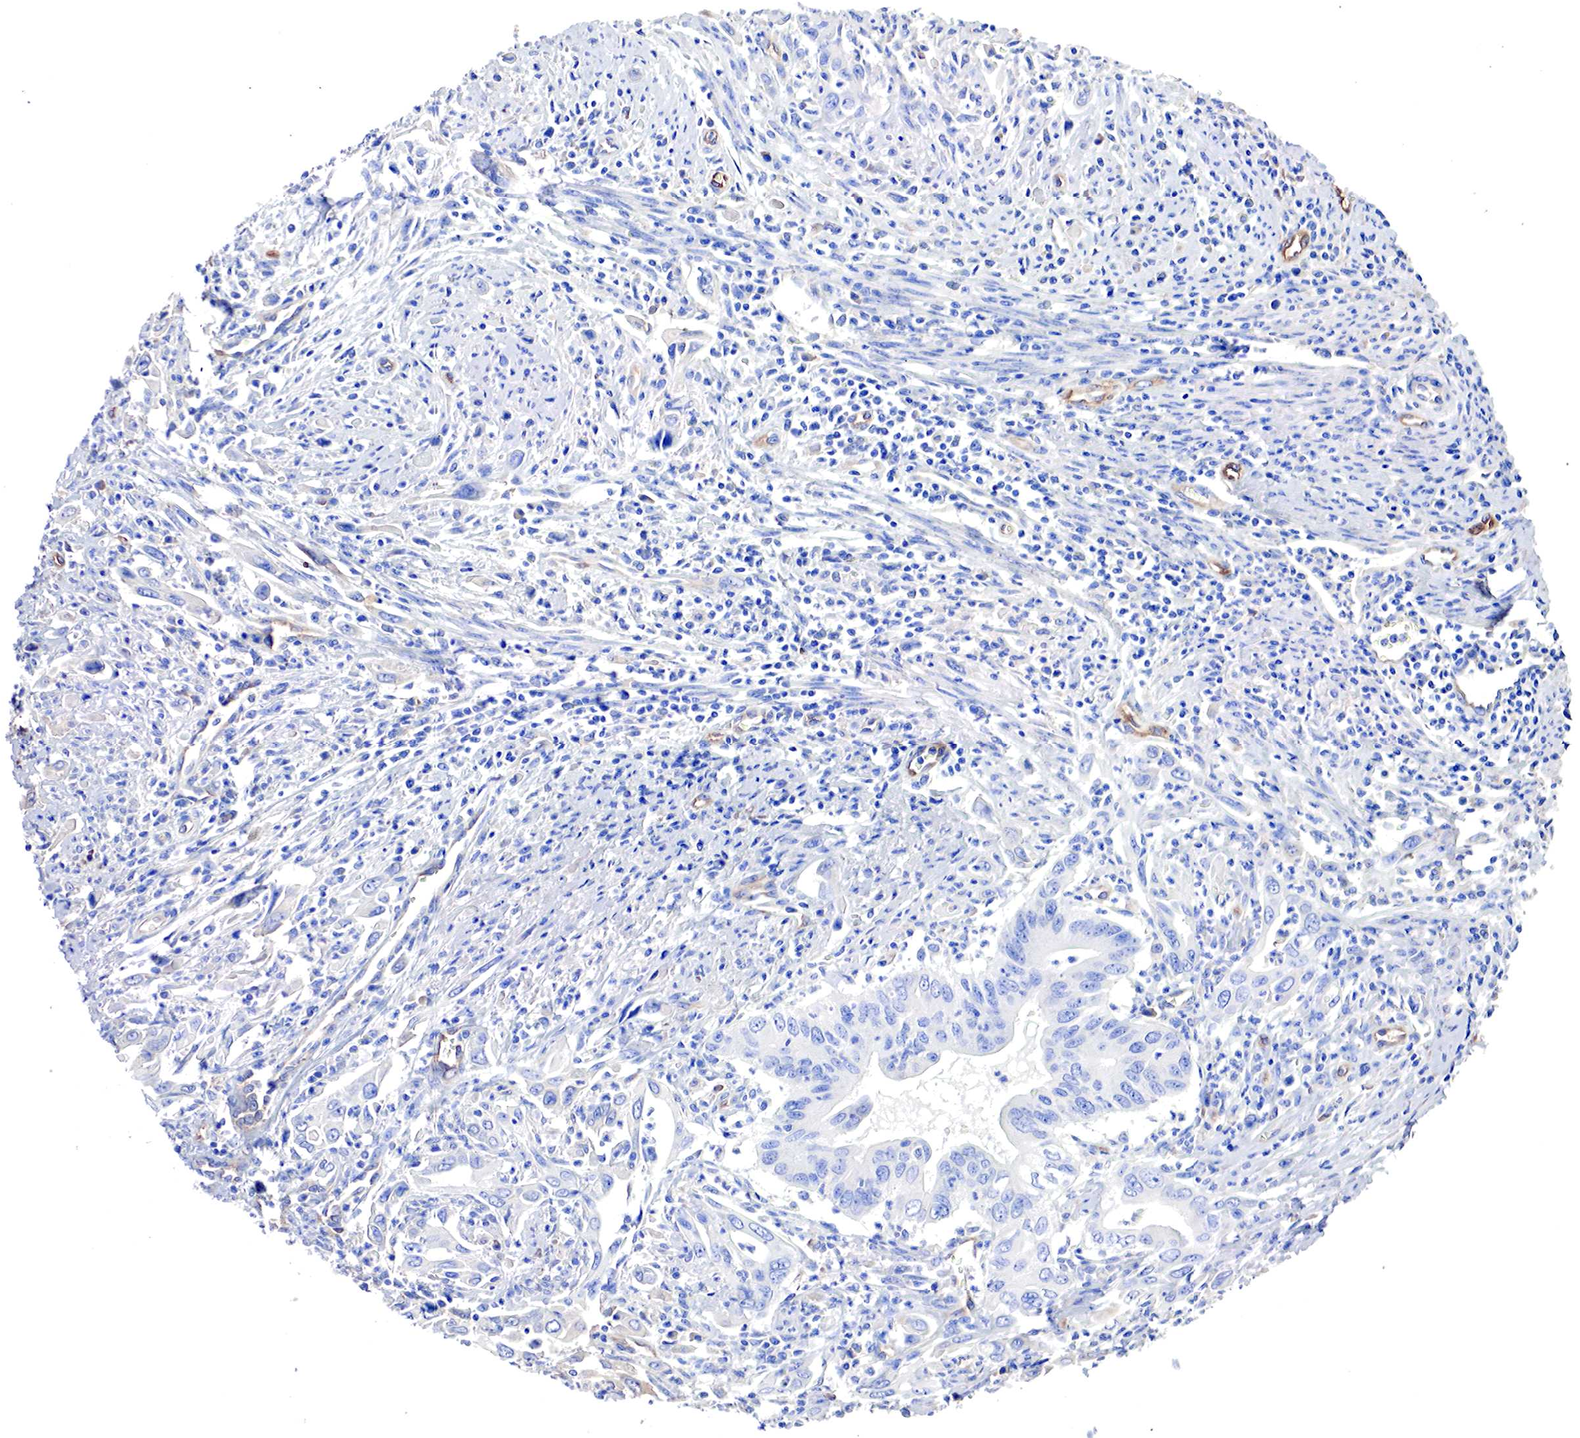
{"staining": {"intensity": "negative", "quantity": "none", "location": "none"}, "tissue": "cervical cancer", "cell_type": "Tumor cells", "image_type": "cancer", "snomed": [{"axis": "morphology", "description": "Normal tissue, NOS"}, {"axis": "morphology", "description": "Adenocarcinoma, NOS"}, {"axis": "topography", "description": "Cervix"}], "caption": "The photomicrograph reveals no significant staining in tumor cells of cervical cancer.", "gene": "RDX", "patient": {"sex": "female", "age": 34}}